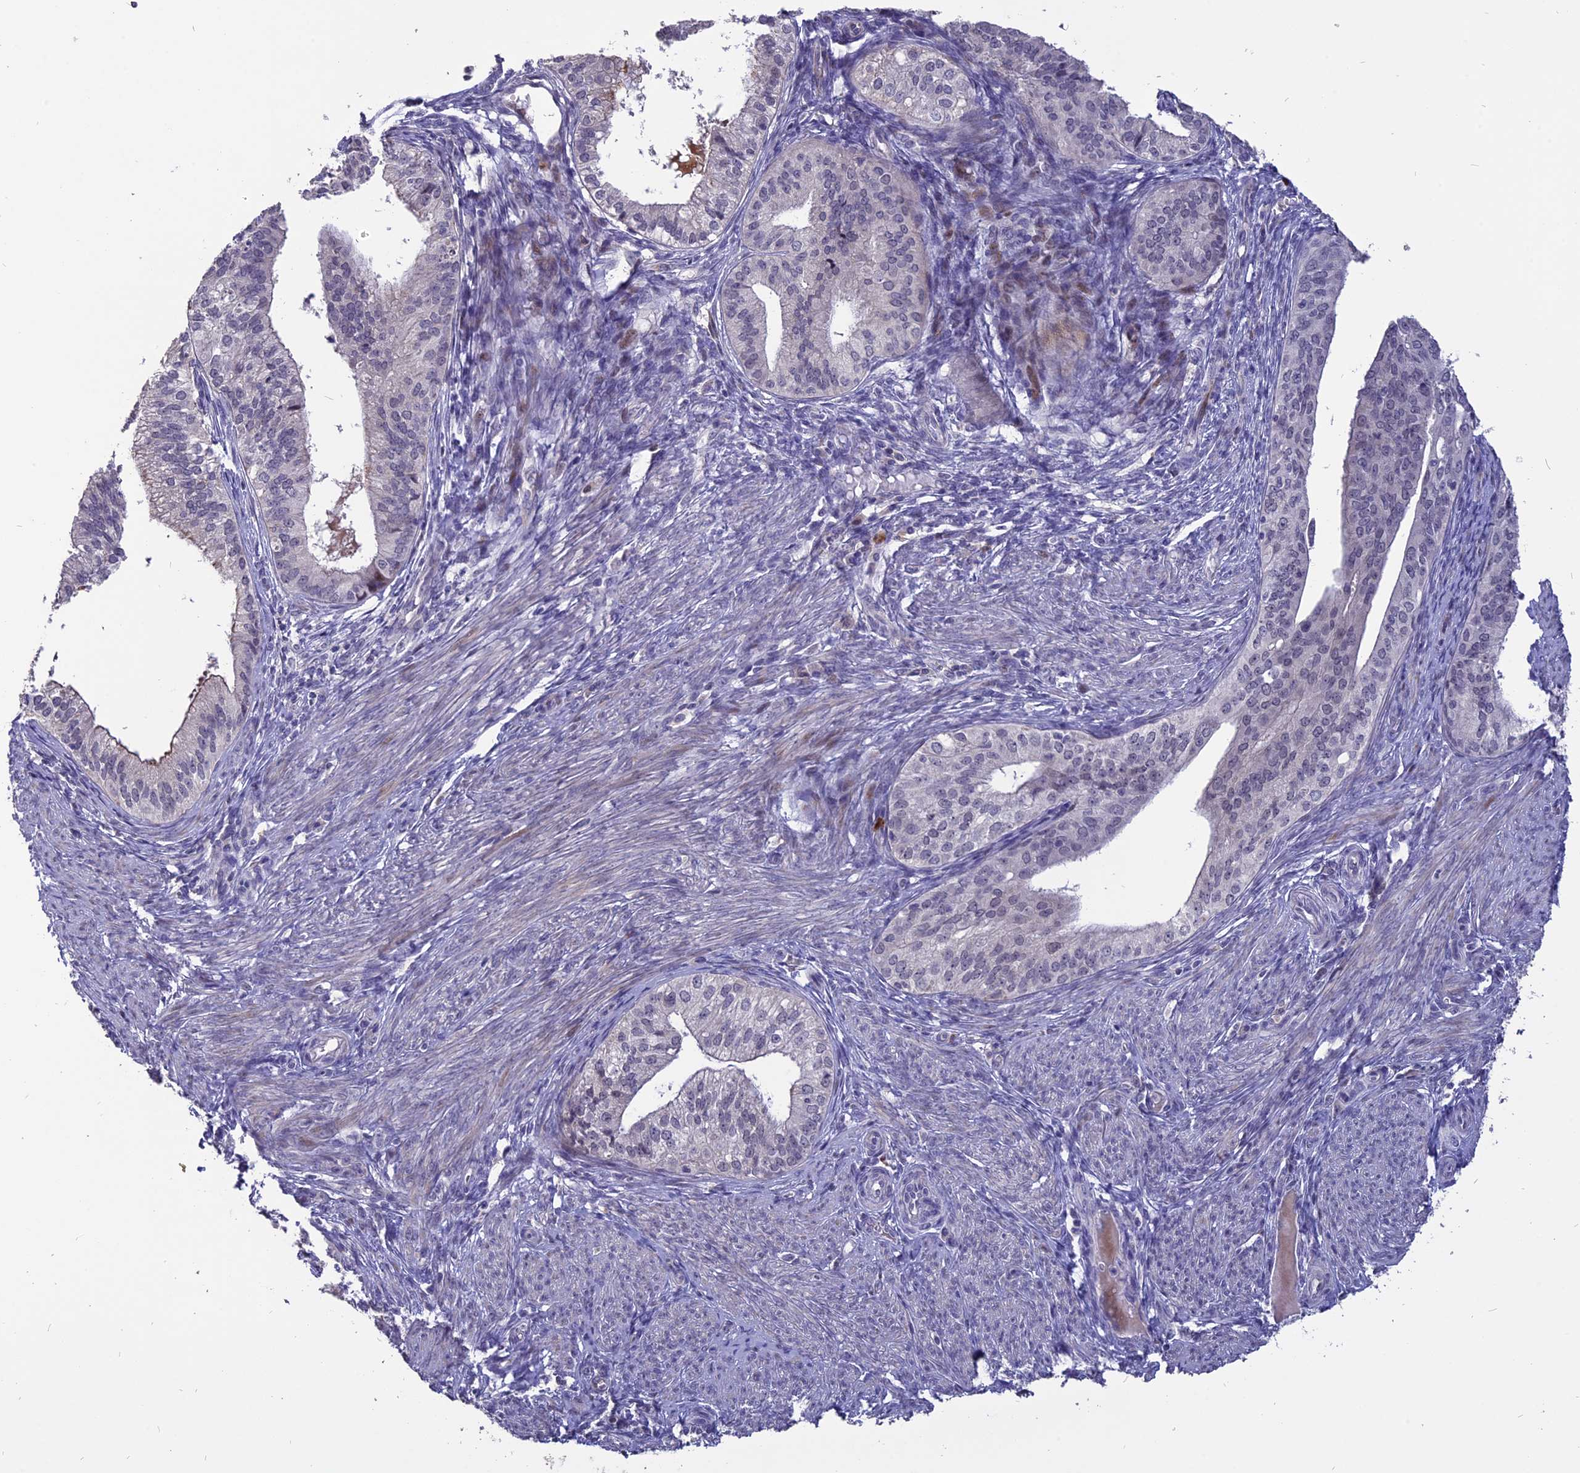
{"staining": {"intensity": "negative", "quantity": "none", "location": "none"}, "tissue": "endometrial cancer", "cell_type": "Tumor cells", "image_type": "cancer", "snomed": [{"axis": "morphology", "description": "Adenocarcinoma, NOS"}, {"axis": "topography", "description": "Endometrium"}], "caption": "IHC histopathology image of neoplastic tissue: human endometrial cancer stained with DAB reveals no significant protein positivity in tumor cells.", "gene": "TMEM263", "patient": {"sex": "female", "age": 50}}